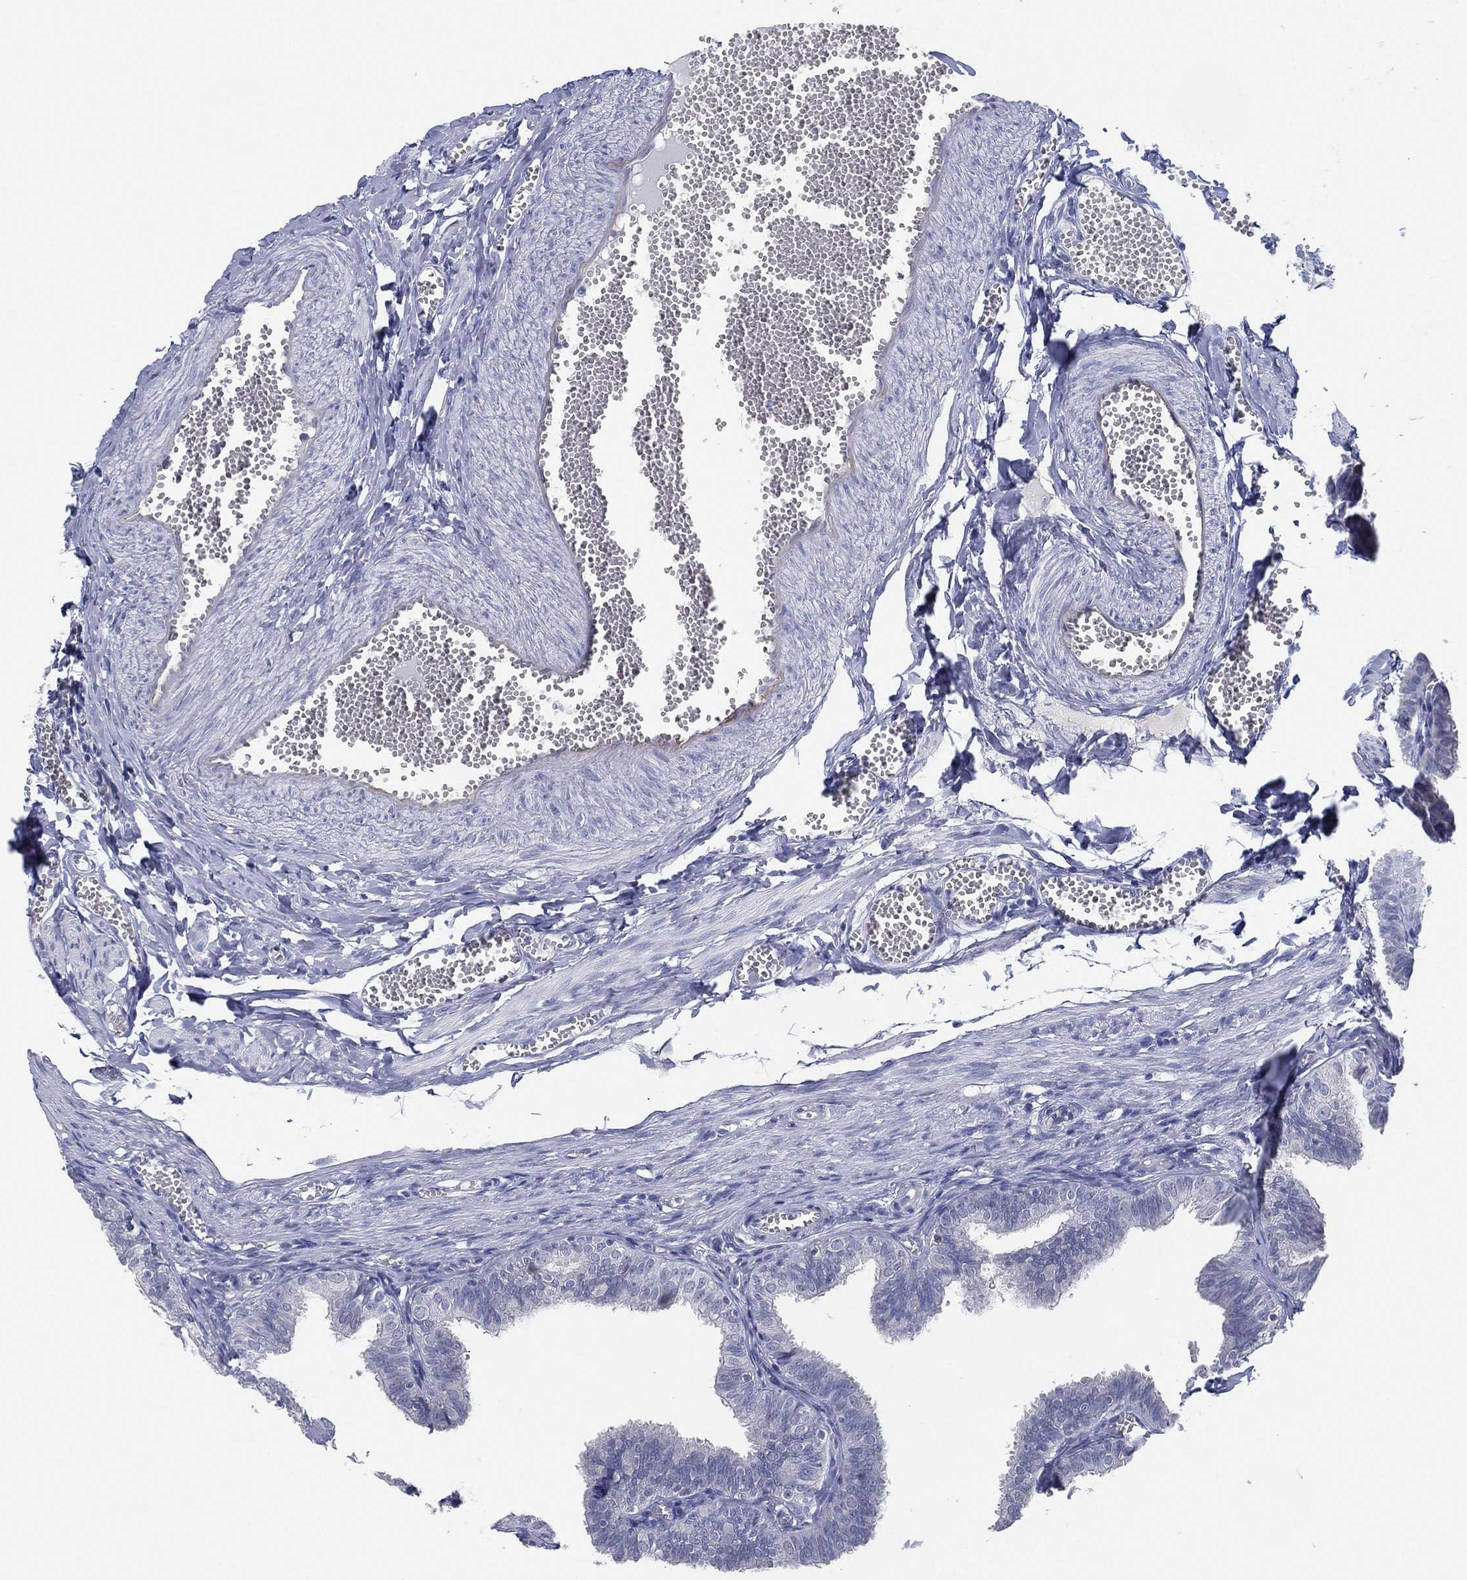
{"staining": {"intensity": "moderate", "quantity": "<25%", "location": "cytoplasmic/membranous"}, "tissue": "fallopian tube", "cell_type": "Glandular cells", "image_type": "normal", "snomed": [{"axis": "morphology", "description": "Normal tissue, NOS"}, {"axis": "topography", "description": "Fallopian tube"}], "caption": "Human fallopian tube stained with a protein marker shows moderate staining in glandular cells.", "gene": "C5orf46", "patient": {"sex": "female", "age": 25}}